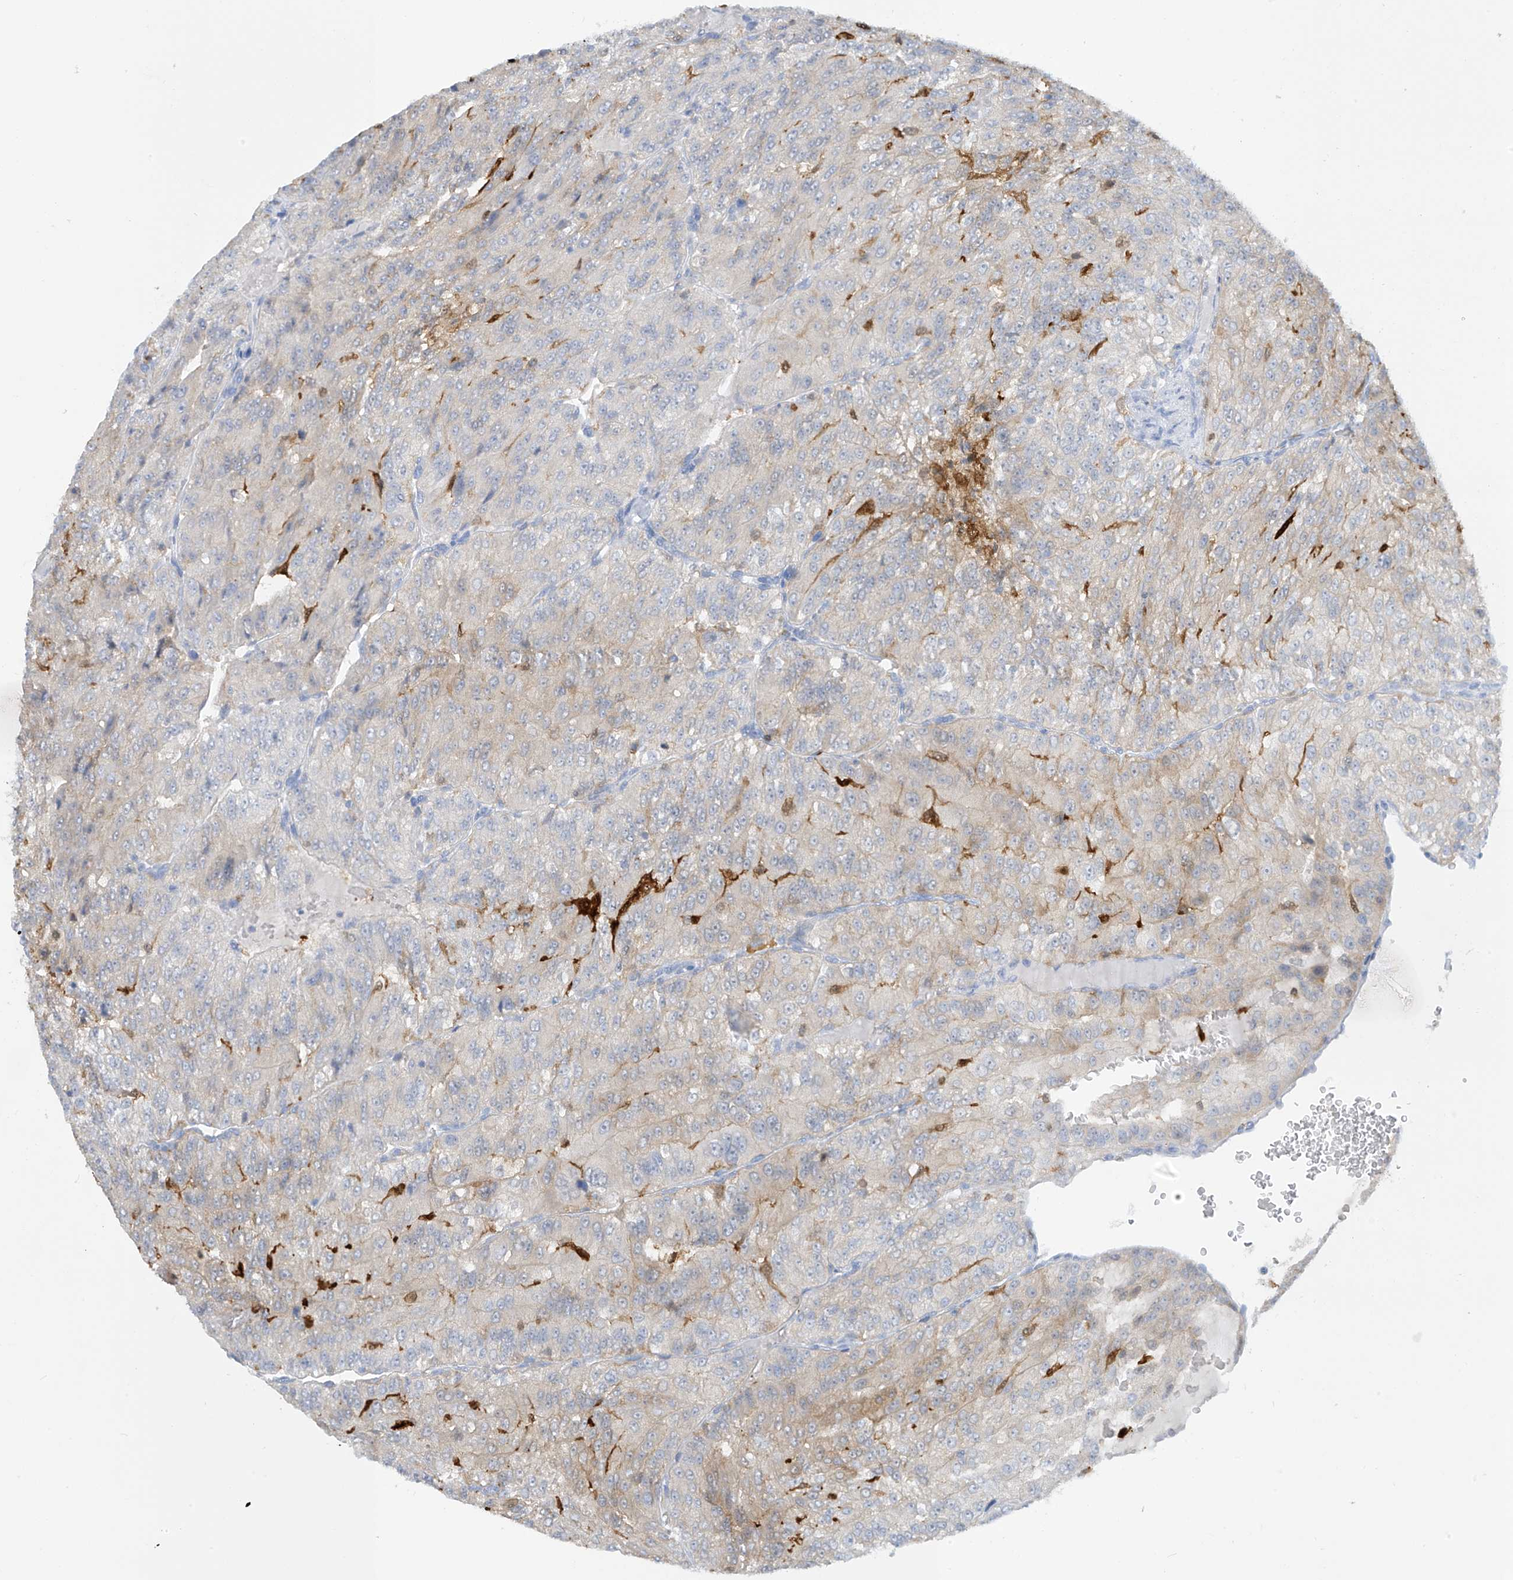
{"staining": {"intensity": "weak", "quantity": "<25%", "location": "cytoplasmic/membranous"}, "tissue": "renal cancer", "cell_type": "Tumor cells", "image_type": "cancer", "snomed": [{"axis": "morphology", "description": "Adenocarcinoma, NOS"}, {"axis": "topography", "description": "Kidney"}], "caption": "High power microscopy image of an immunohistochemistry (IHC) histopathology image of renal cancer (adenocarcinoma), revealing no significant staining in tumor cells.", "gene": "TRMT2B", "patient": {"sex": "female", "age": 63}}